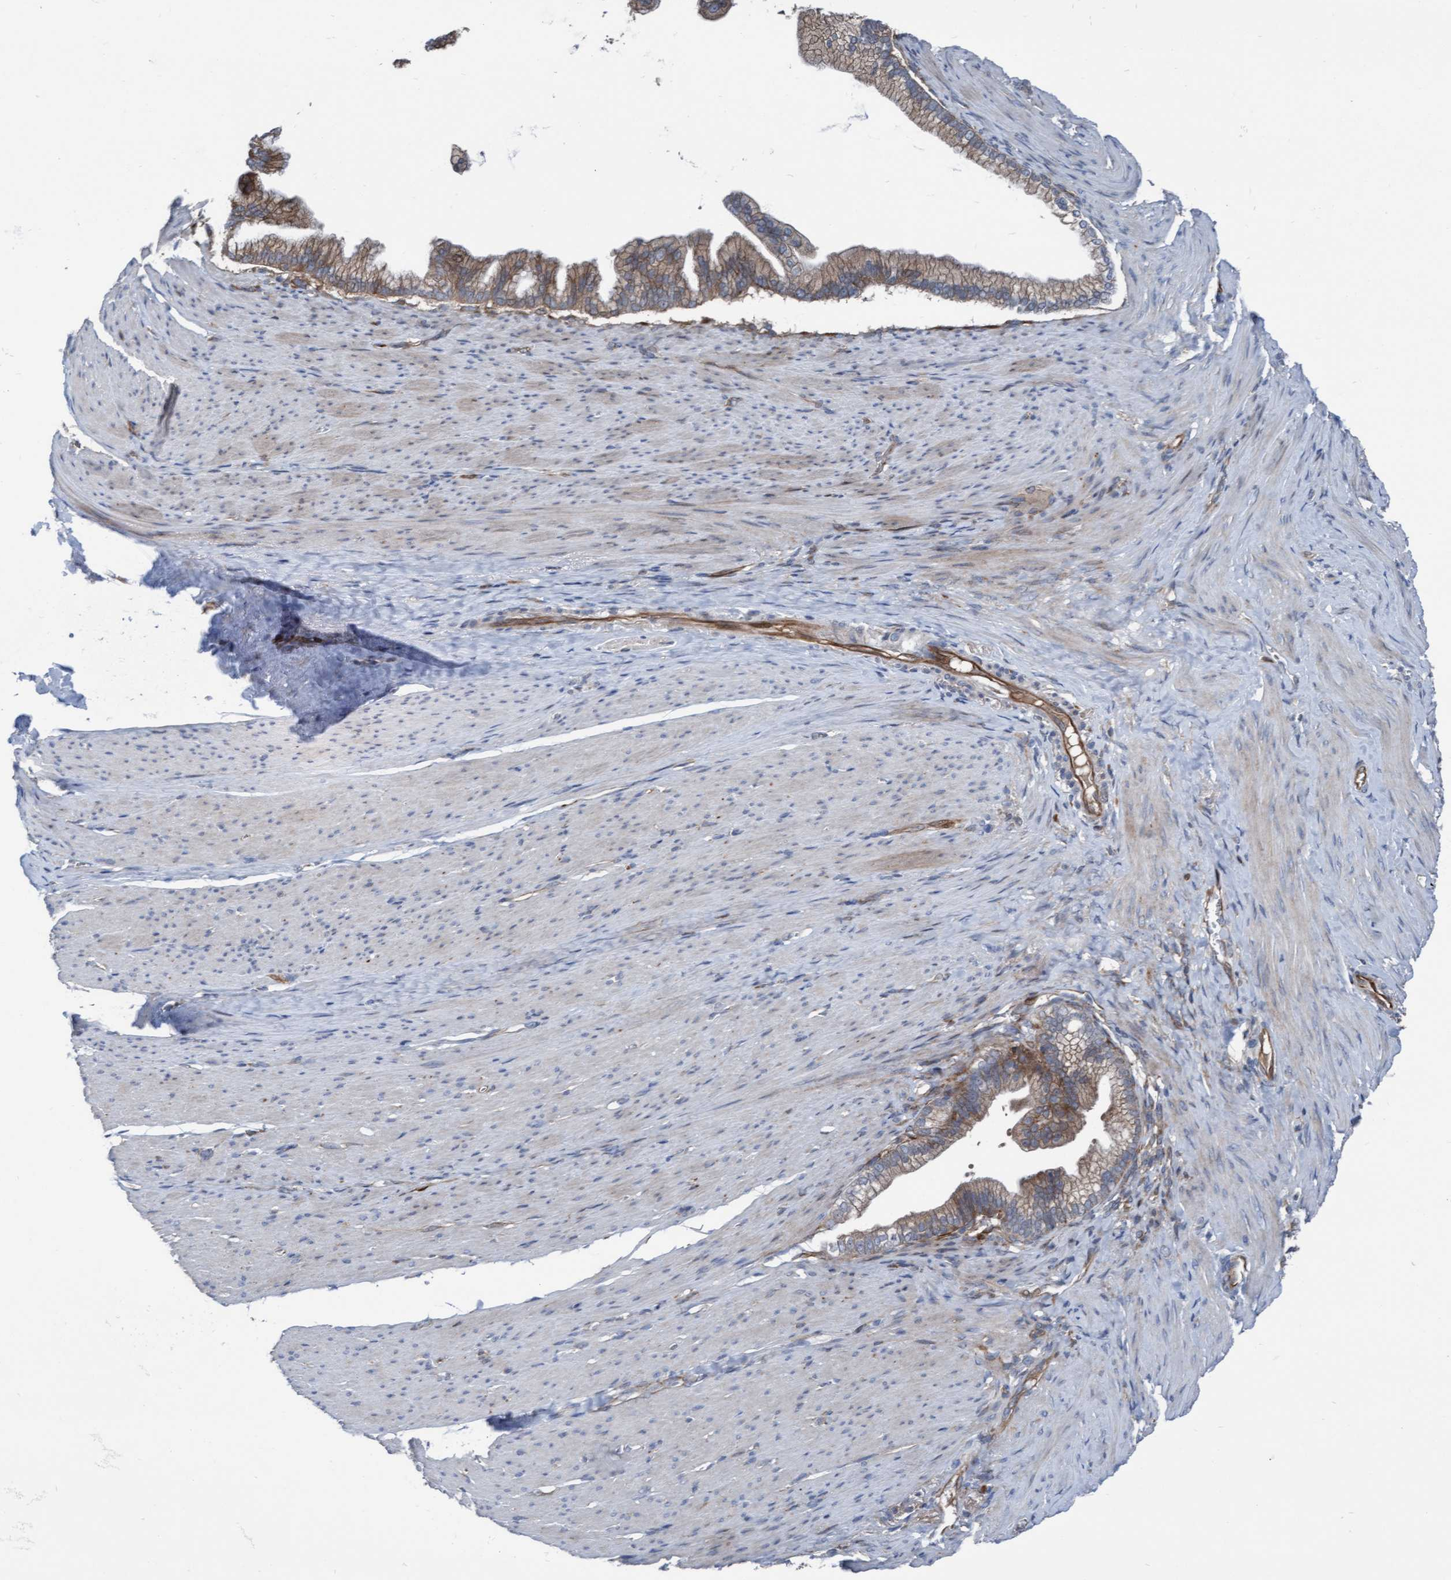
{"staining": {"intensity": "weak", "quantity": ">75%", "location": "cytoplasmic/membranous"}, "tissue": "pancreatic cancer", "cell_type": "Tumor cells", "image_type": "cancer", "snomed": [{"axis": "morphology", "description": "Adenocarcinoma, NOS"}, {"axis": "topography", "description": "Pancreas"}], "caption": "This is a micrograph of IHC staining of pancreatic cancer, which shows weak positivity in the cytoplasmic/membranous of tumor cells.", "gene": "KLHL26", "patient": {"sex": "male", "age": 69}}